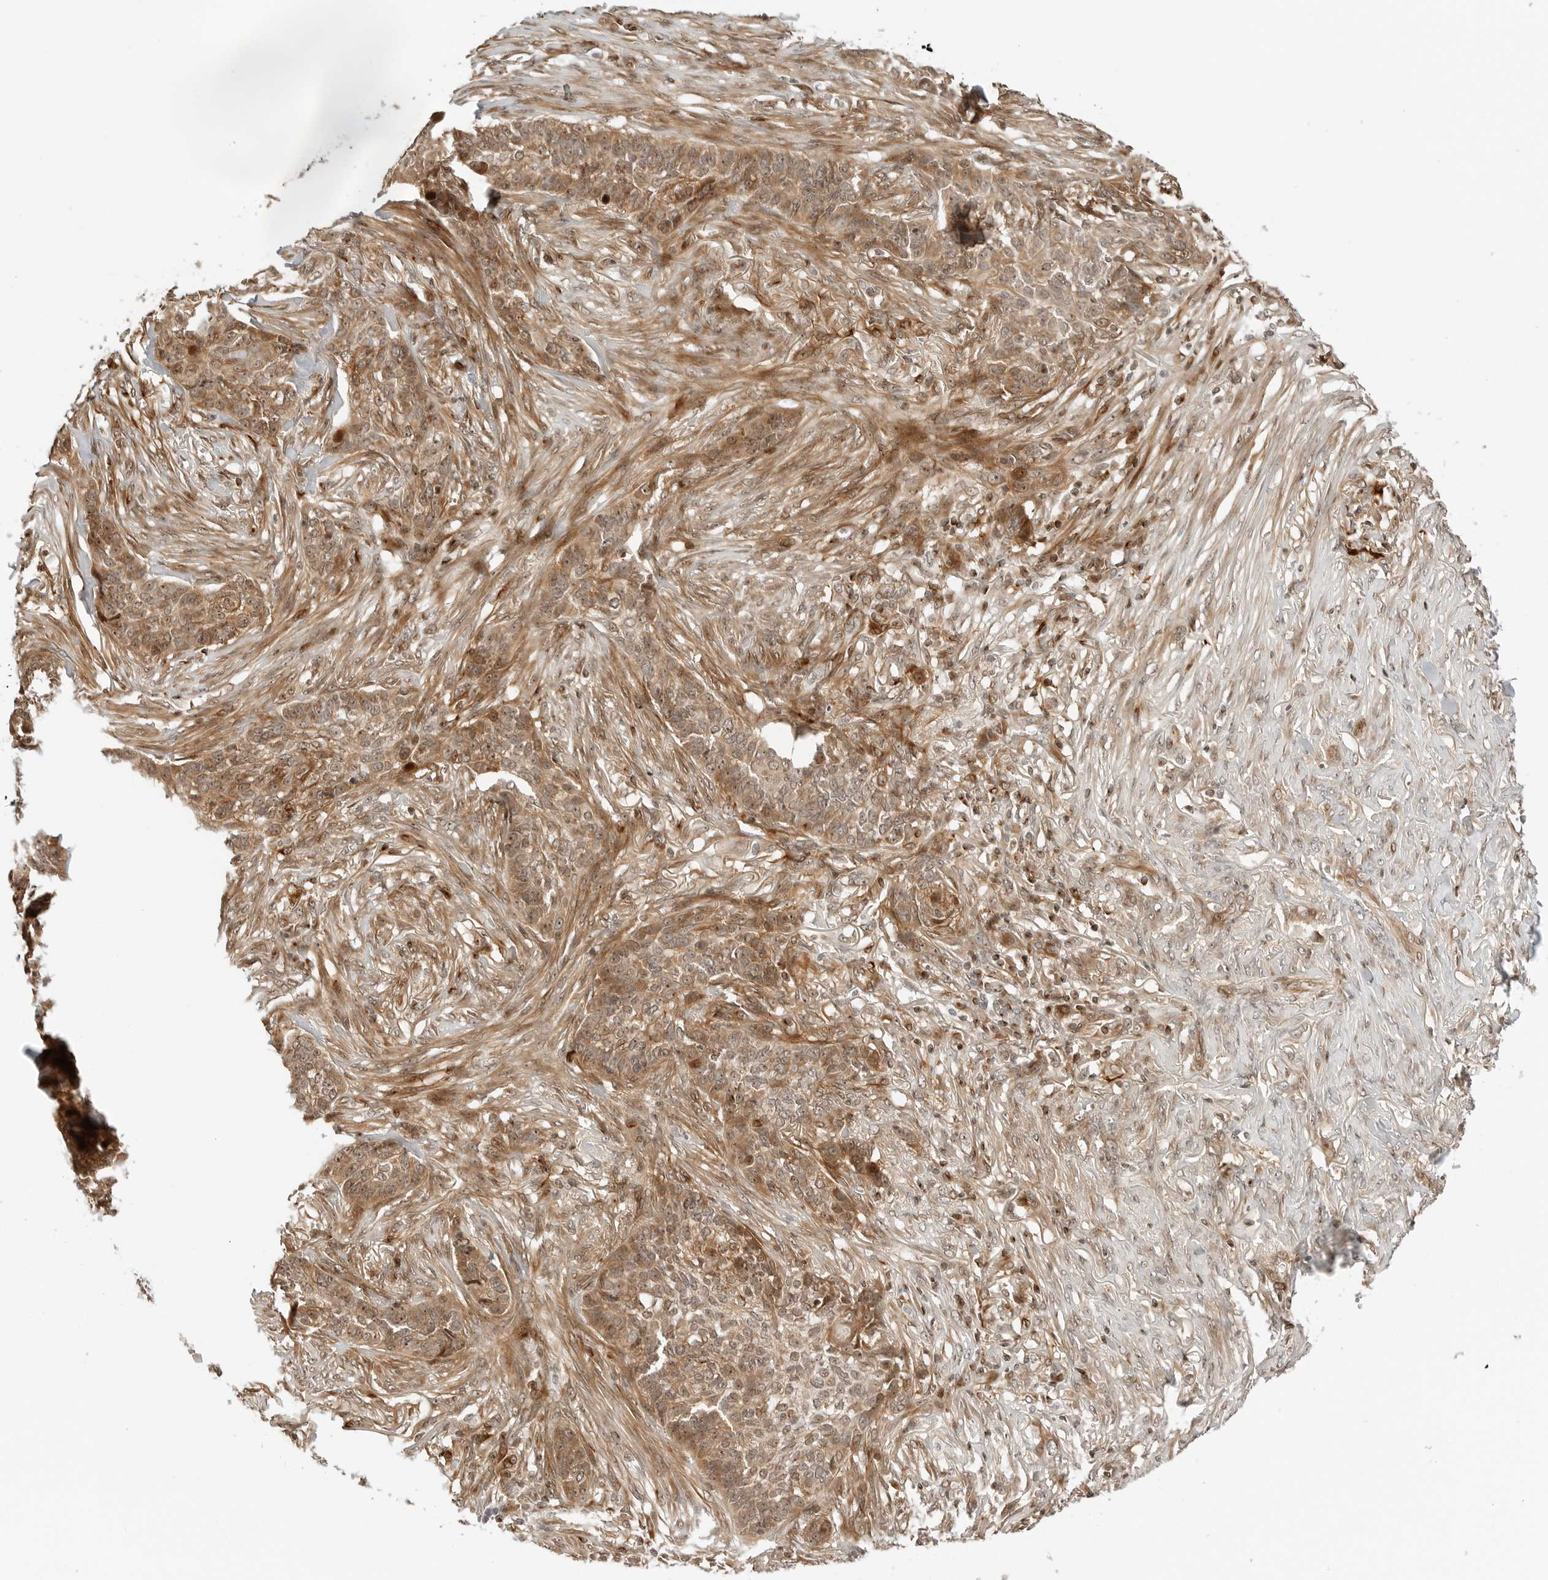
{"staining": {"intensity": "weak", "quantity": ">75%", "location": "cytoplasmic/membranous,nuclear"}, "tissue": "skin cancer", "cell_type": "Tumor cells", "image_type": "cancer", "snomed": [{"axis": "morphology", "description": "Basal cell carcinoma"}, {"axis": "topography", "description": "Skin"}], "caption": "High-magnification brightfield microscopy of skin basal cell carcinoma stained with DAB (brown) and counterstained with hematoxylin (blue). tumor cells exhibit weak cytoplasmic/membranous and nuclear positivity is appreciated in approximately>75% of cells.", "gene": "GEM", "patient": {"sex": "male", "age": 85}}